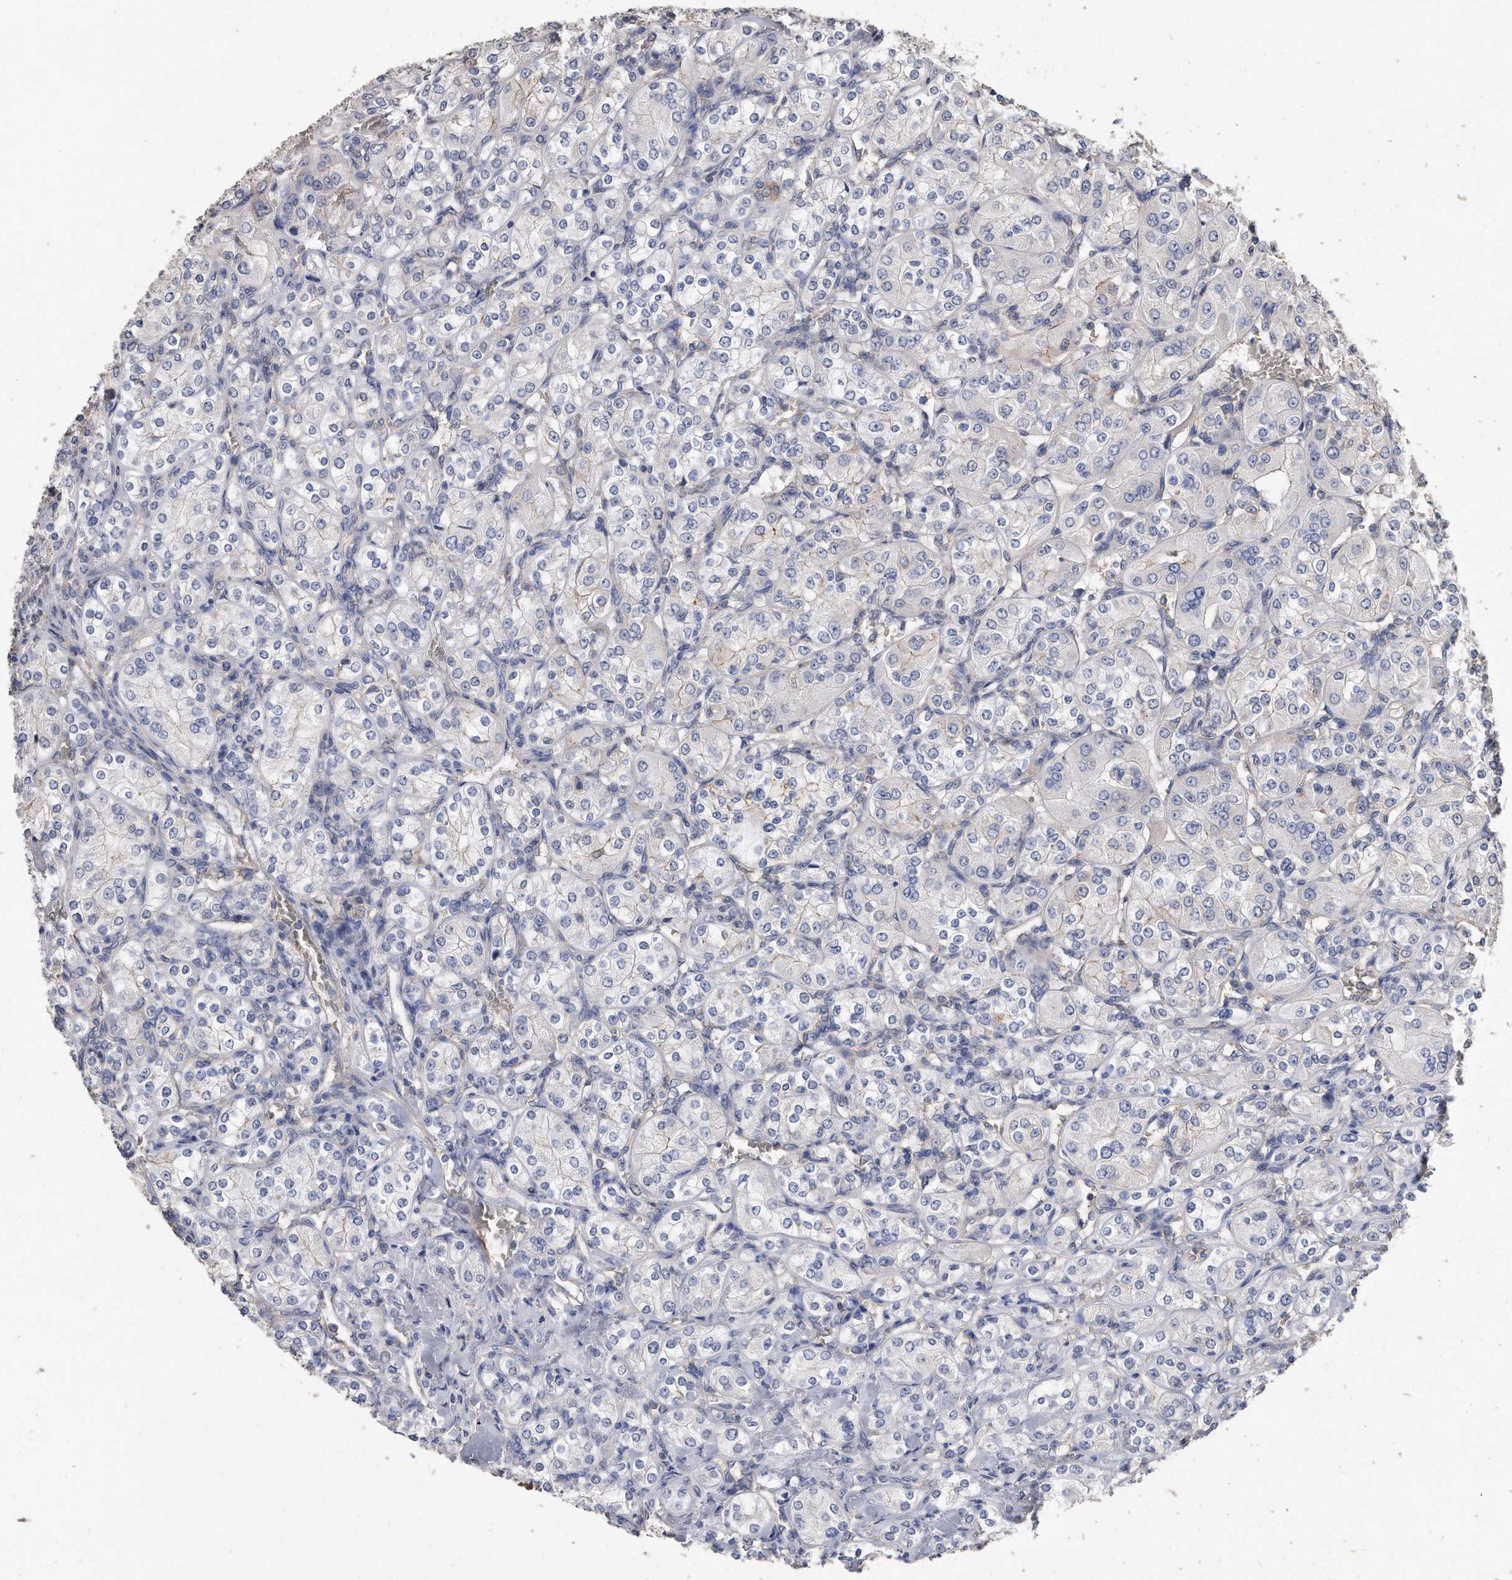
{"staining": {"intensity": "negative", "quantity": "none", "location": "none"}, "tissue": "renal cancer", "cell_type": "Tumor cells", "image_type": "cancer", "snomed": [{"axis": "morphology", "description": "Adenocarcinoma, NOS"}, {"axis": "topography", "description": "Kidney"}], "caption": "Tumor cells are negative for brown protein staining in adenocarcinoma (renal).", "gene": "CDCP1", "patient": {"sex": "male", "age": 77}}